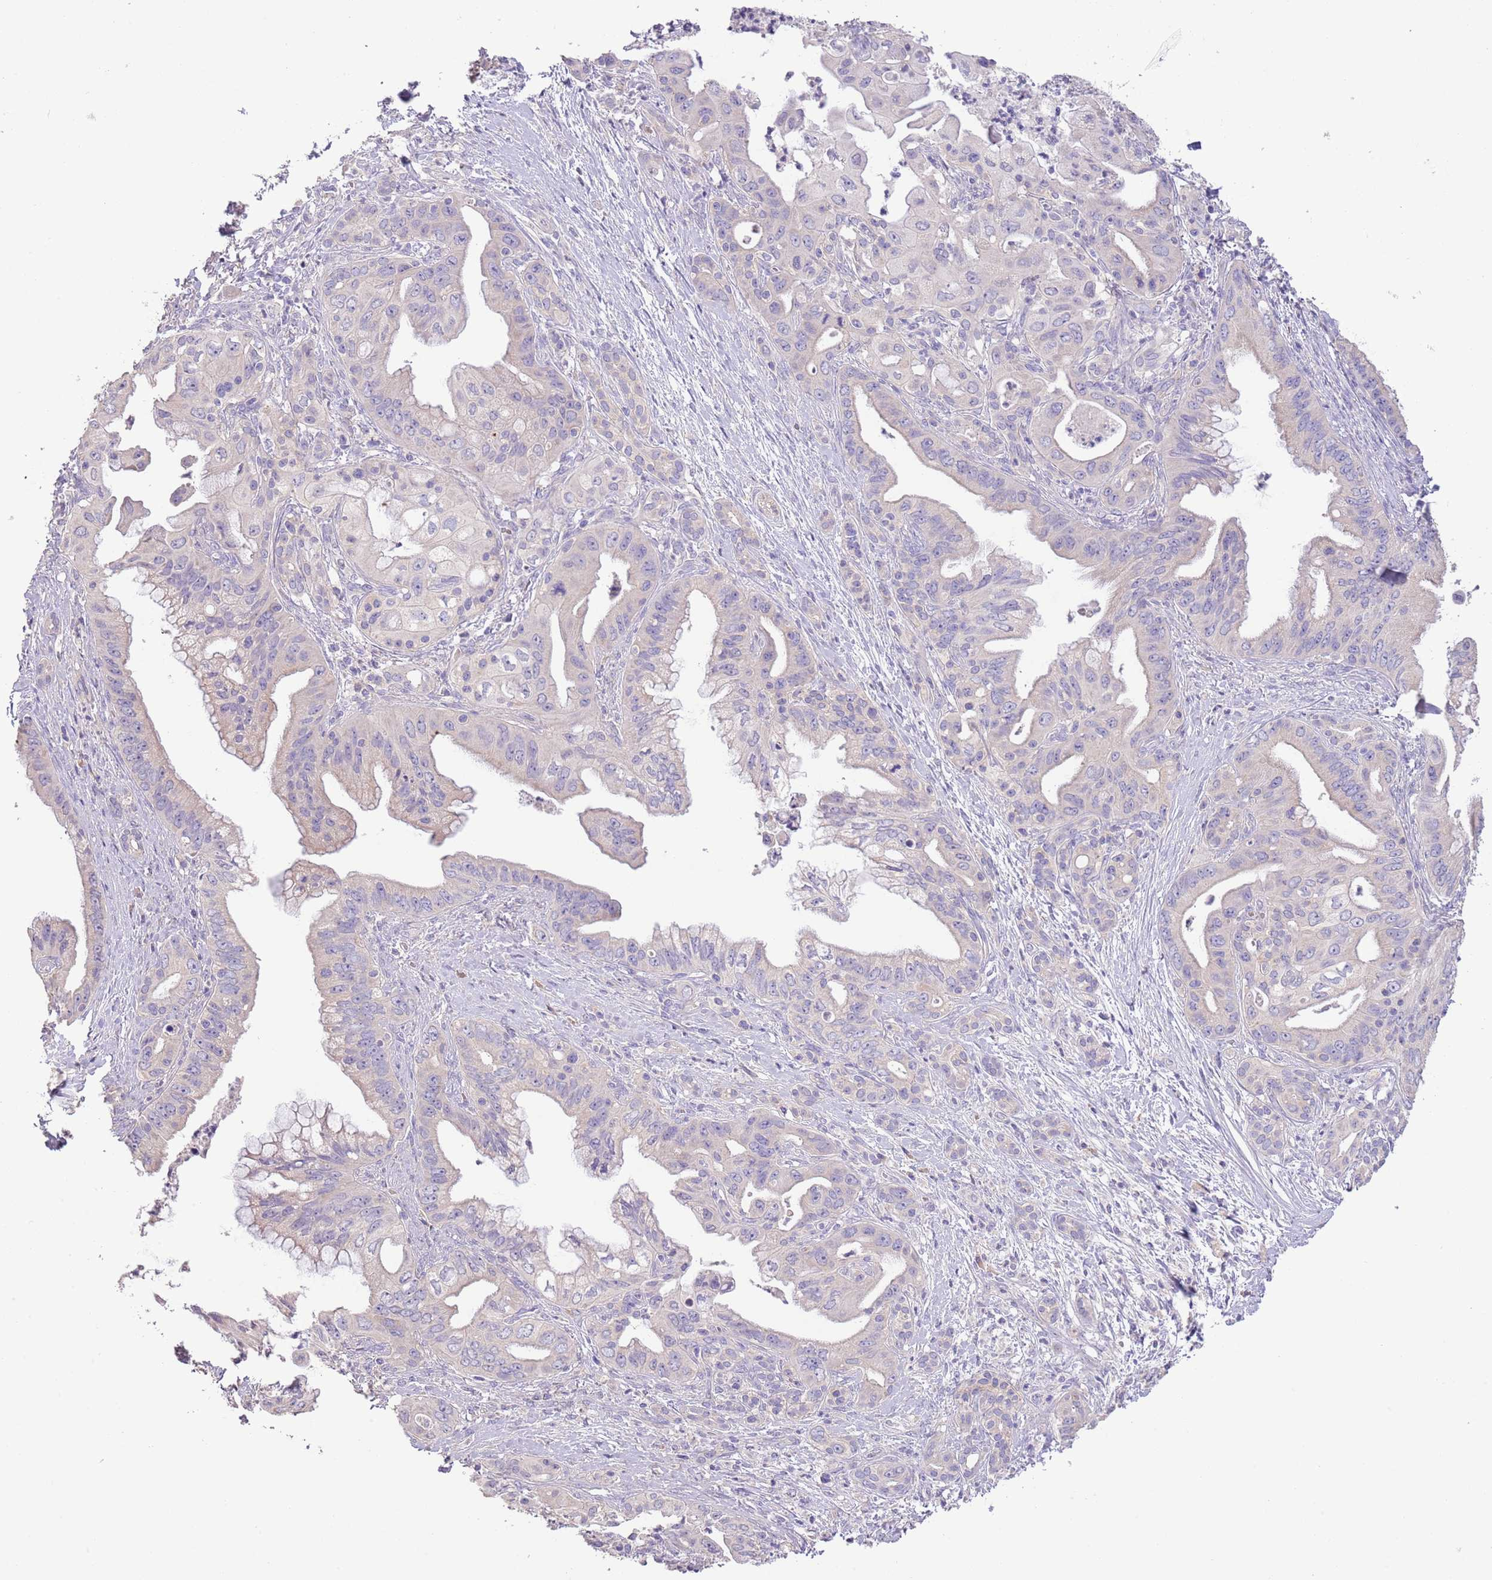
{"staining": {"intensity": "negative", "quantity": "none", "location": "none"}, "tissue": "pancreatic cancer", "cell_type": "Tumor cells", "image_type": "cancer", "snomed": [{"axis": "morphology", "description": "Adenocarcinoma, NOS"}, {"axis": "topography", "description": "Pancreas"}], "caption": "A high-resolution image shows IHC staining of pancreatic cancer (adenocarcinoma), which reveals no significant expression in tumor cells.", "gene": "ZNF658", "patient": {"sex": "male", "age": 58}}